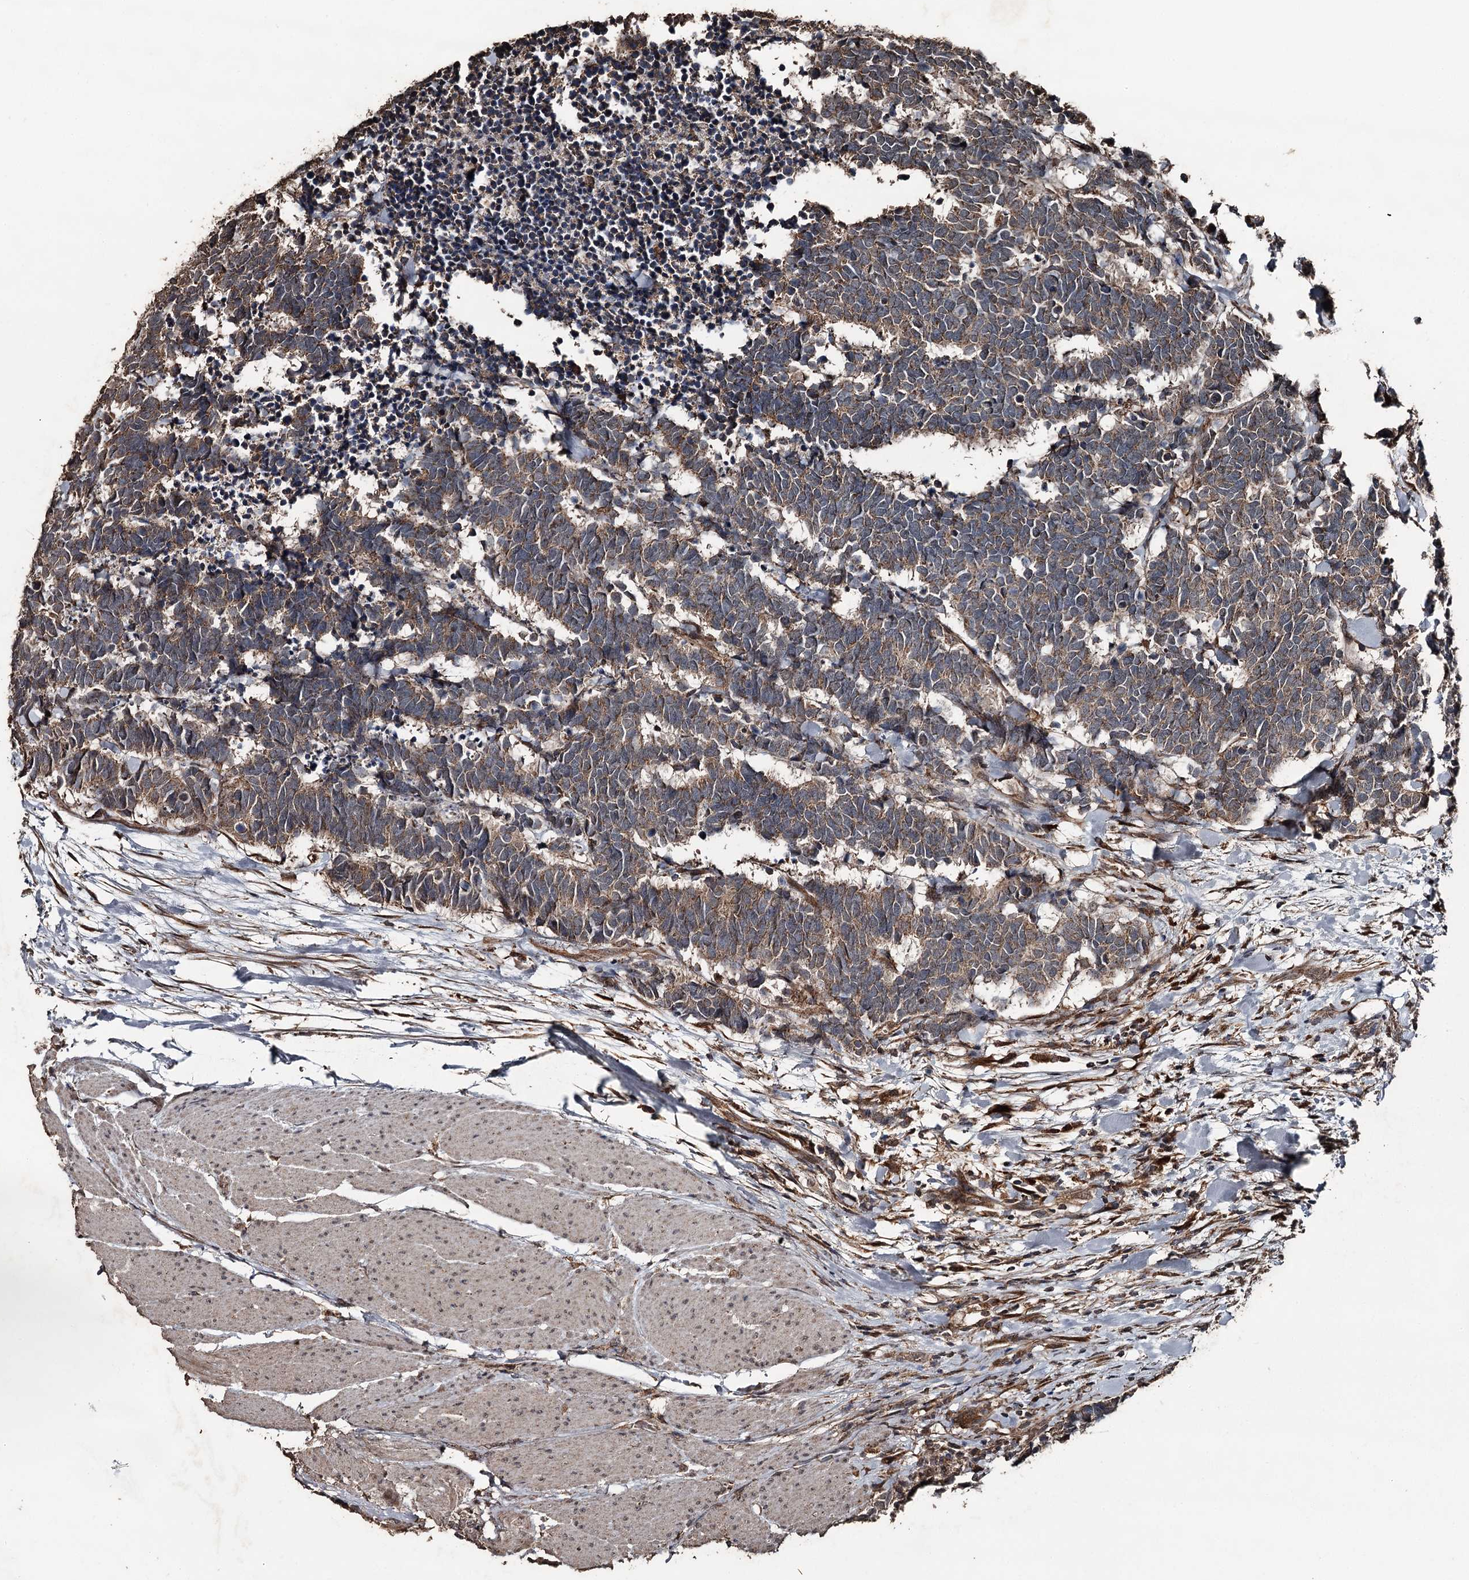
{"staining": {"intensity": "moderate", "quantity": ">75%", "location": "cytoplasmic/membranous"}, "tissue": "carcinoid", "cell_type": "Tumor cells", "image_type": "cancer", "snomed": [{"axis": "morphology", "description": "Carcinoma, NOS"}, {"axis": "morphology", "description": "Carcinoid, malignant, NOS"}, {"axis": "topography", "description": "Urinary bladder"}], "caption": "Immunohistochemistry (IHC) image of neoplastic tissue: human carcinoid stained using immunohistochemistry (IHC) reveals medium levels of moderate protein expression localized specifically in the cytoplasmic/membranous of tumor cells, appearing as a cytoplasmic/membranous brown color.", "gene": "WIPI1", "patient": {"sex": "male", "age": 57}}